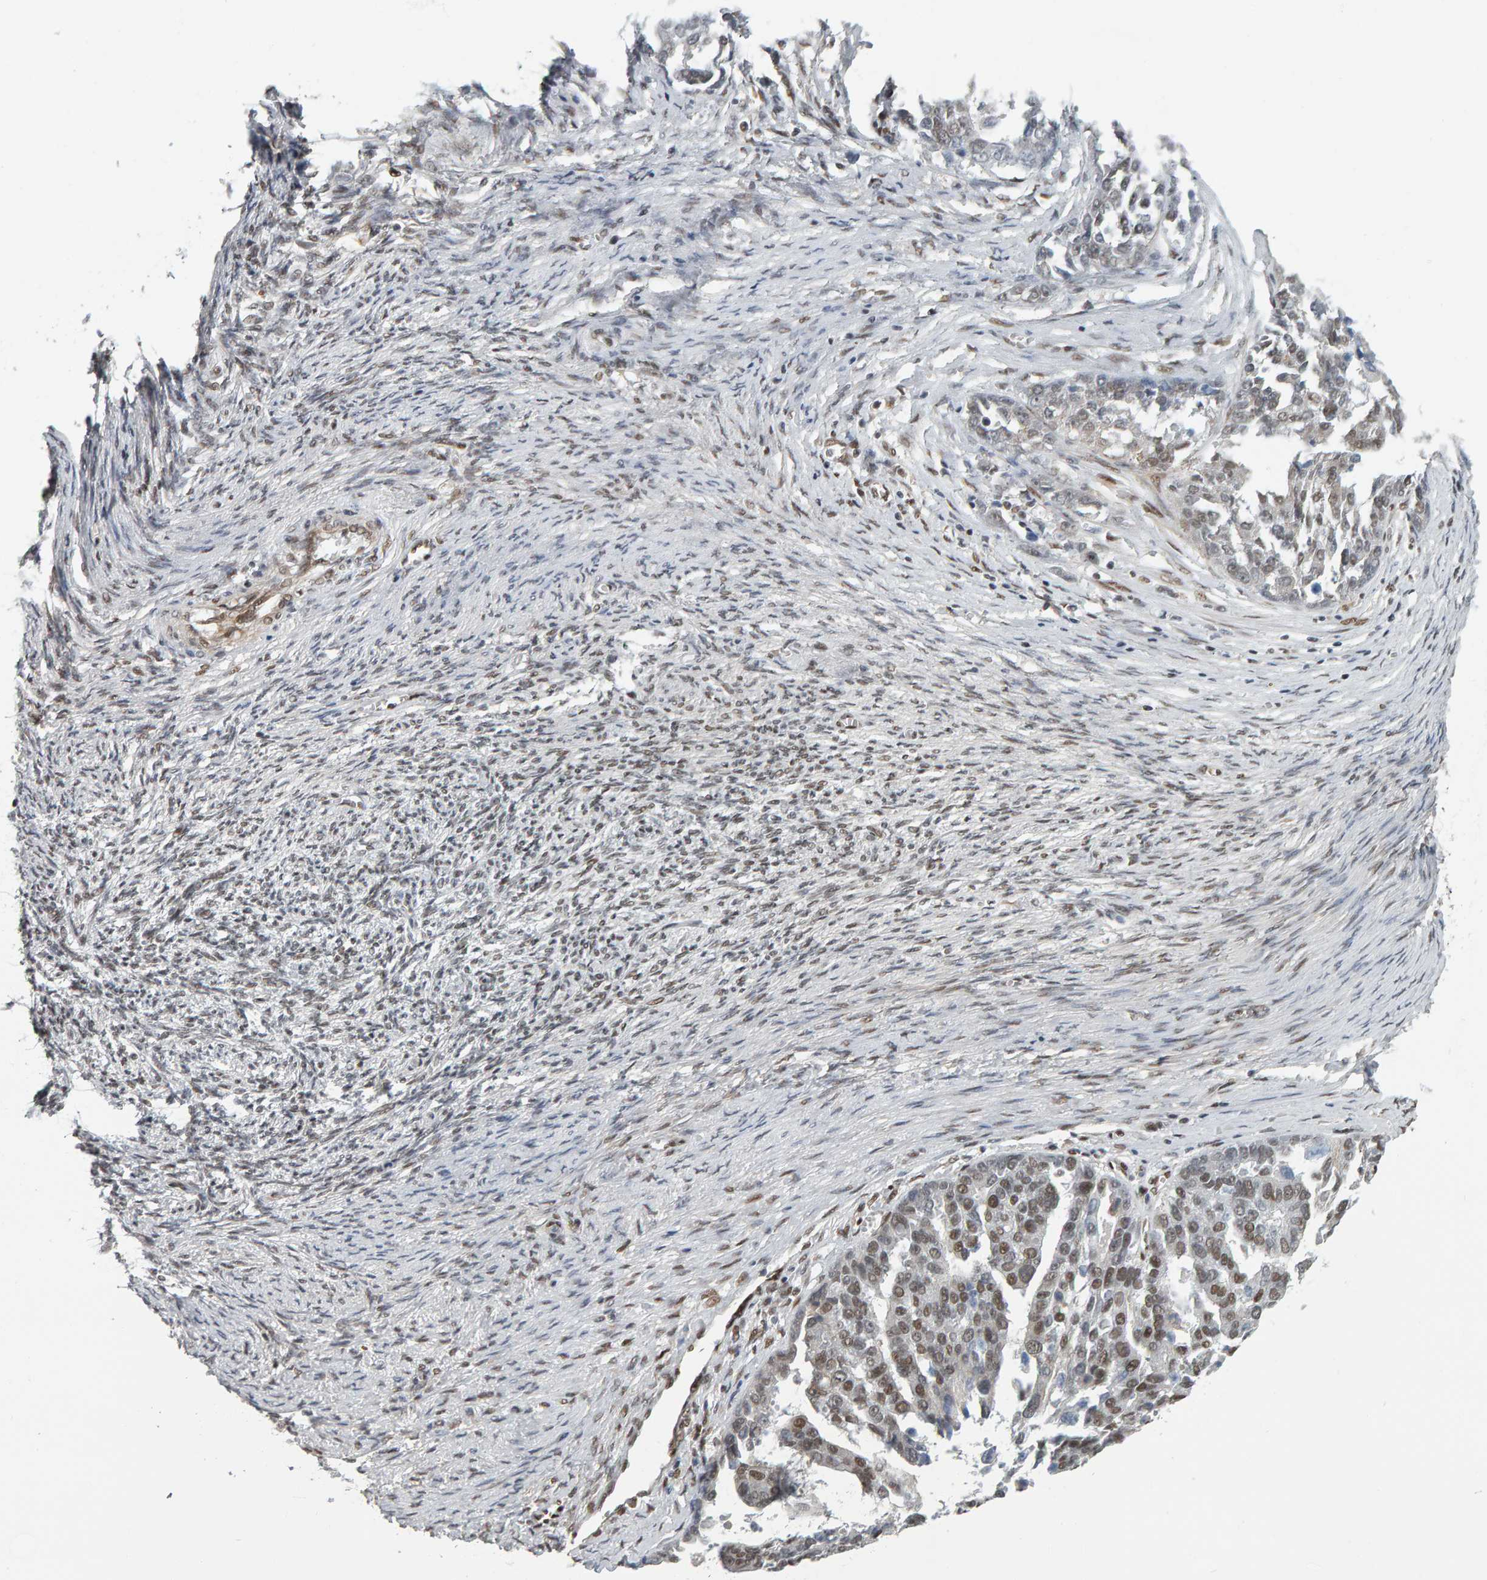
{"staining": {"intensity": "moderate", "quantity": "<25%", "location": "nuclear"}, "tissue": "ovarian cancer", "cell_type": "Tumor cells", "image_type": "cancer", "snomed": [{"axis": "morphology", "description": "Cystadenocarcinoma, serous, NOS"}, {"axis": "topography", "description": "Ovary"}], "caption": "Protein staining by IHC demonstrates moderate nuclear expression in approximately <25% of tumor cells in serous cystadenocarcinoma (ovarian). (DAB (3,3'-diaminobenzidine) IHC with brightfield microscopy, high magnification).", "gene": "ATF7IP", "patient": {"sex": "female", "age": 44}}